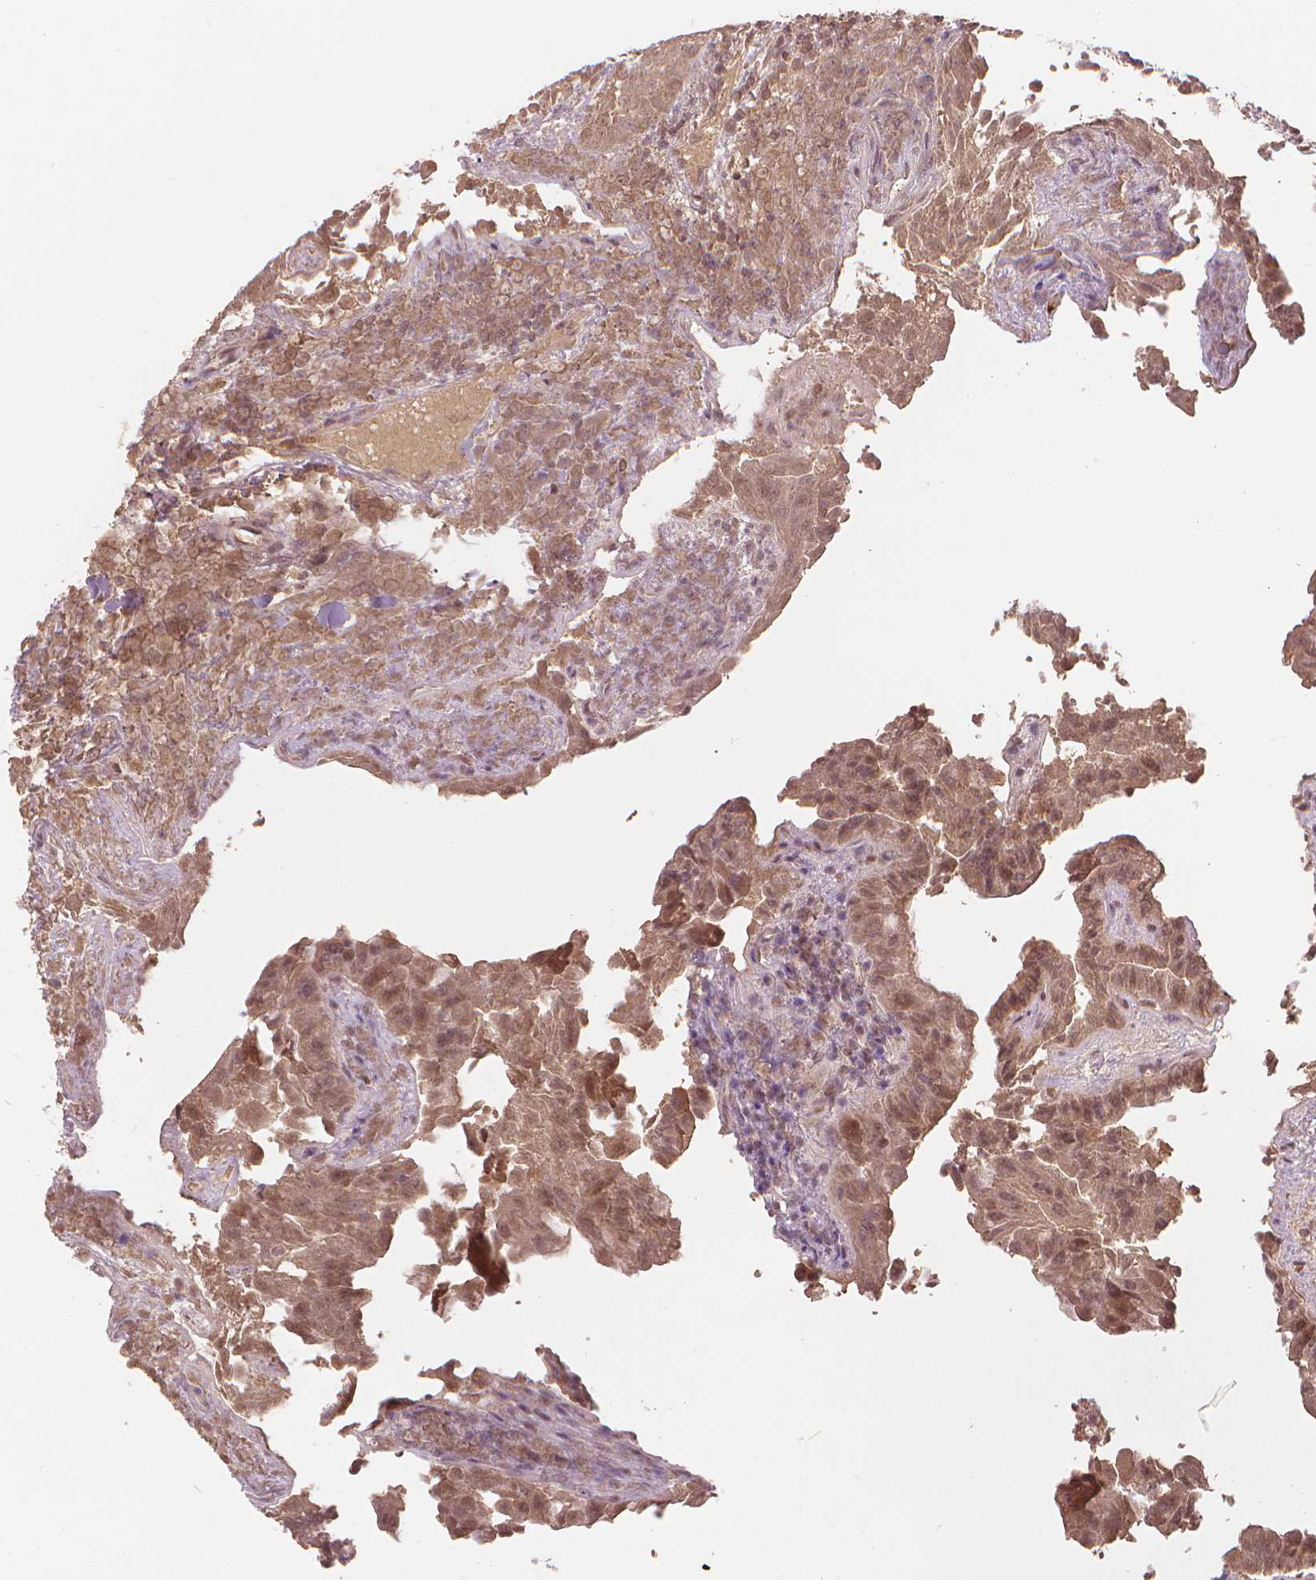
{"staining": {"intensity": "moderate", "quantity": ">75%", "location": "cytoplasmic/membranous,nuclear"}, "tissue": "thyroid cancer", "cell_type": "Tumor cells", "image_type": "cancer", "snomed": [{"axis": "morphology", "description": "Papillary adenocarcinoma, NOS"}, {"axis": "topography", "description": "Thyroid gland"}], "caption": "Papillary adenocarcinoma (thyroid) stained with immunohistochemistry (IHC) shows moderate cytoplasmic/membranous and nuclear expression in approximately >75% of tumor cells. Ihc stains the protein in brown and the nuclei are stained blue.", "gene": "NSD2", "patient": {"sex": "female", "age": 37}}